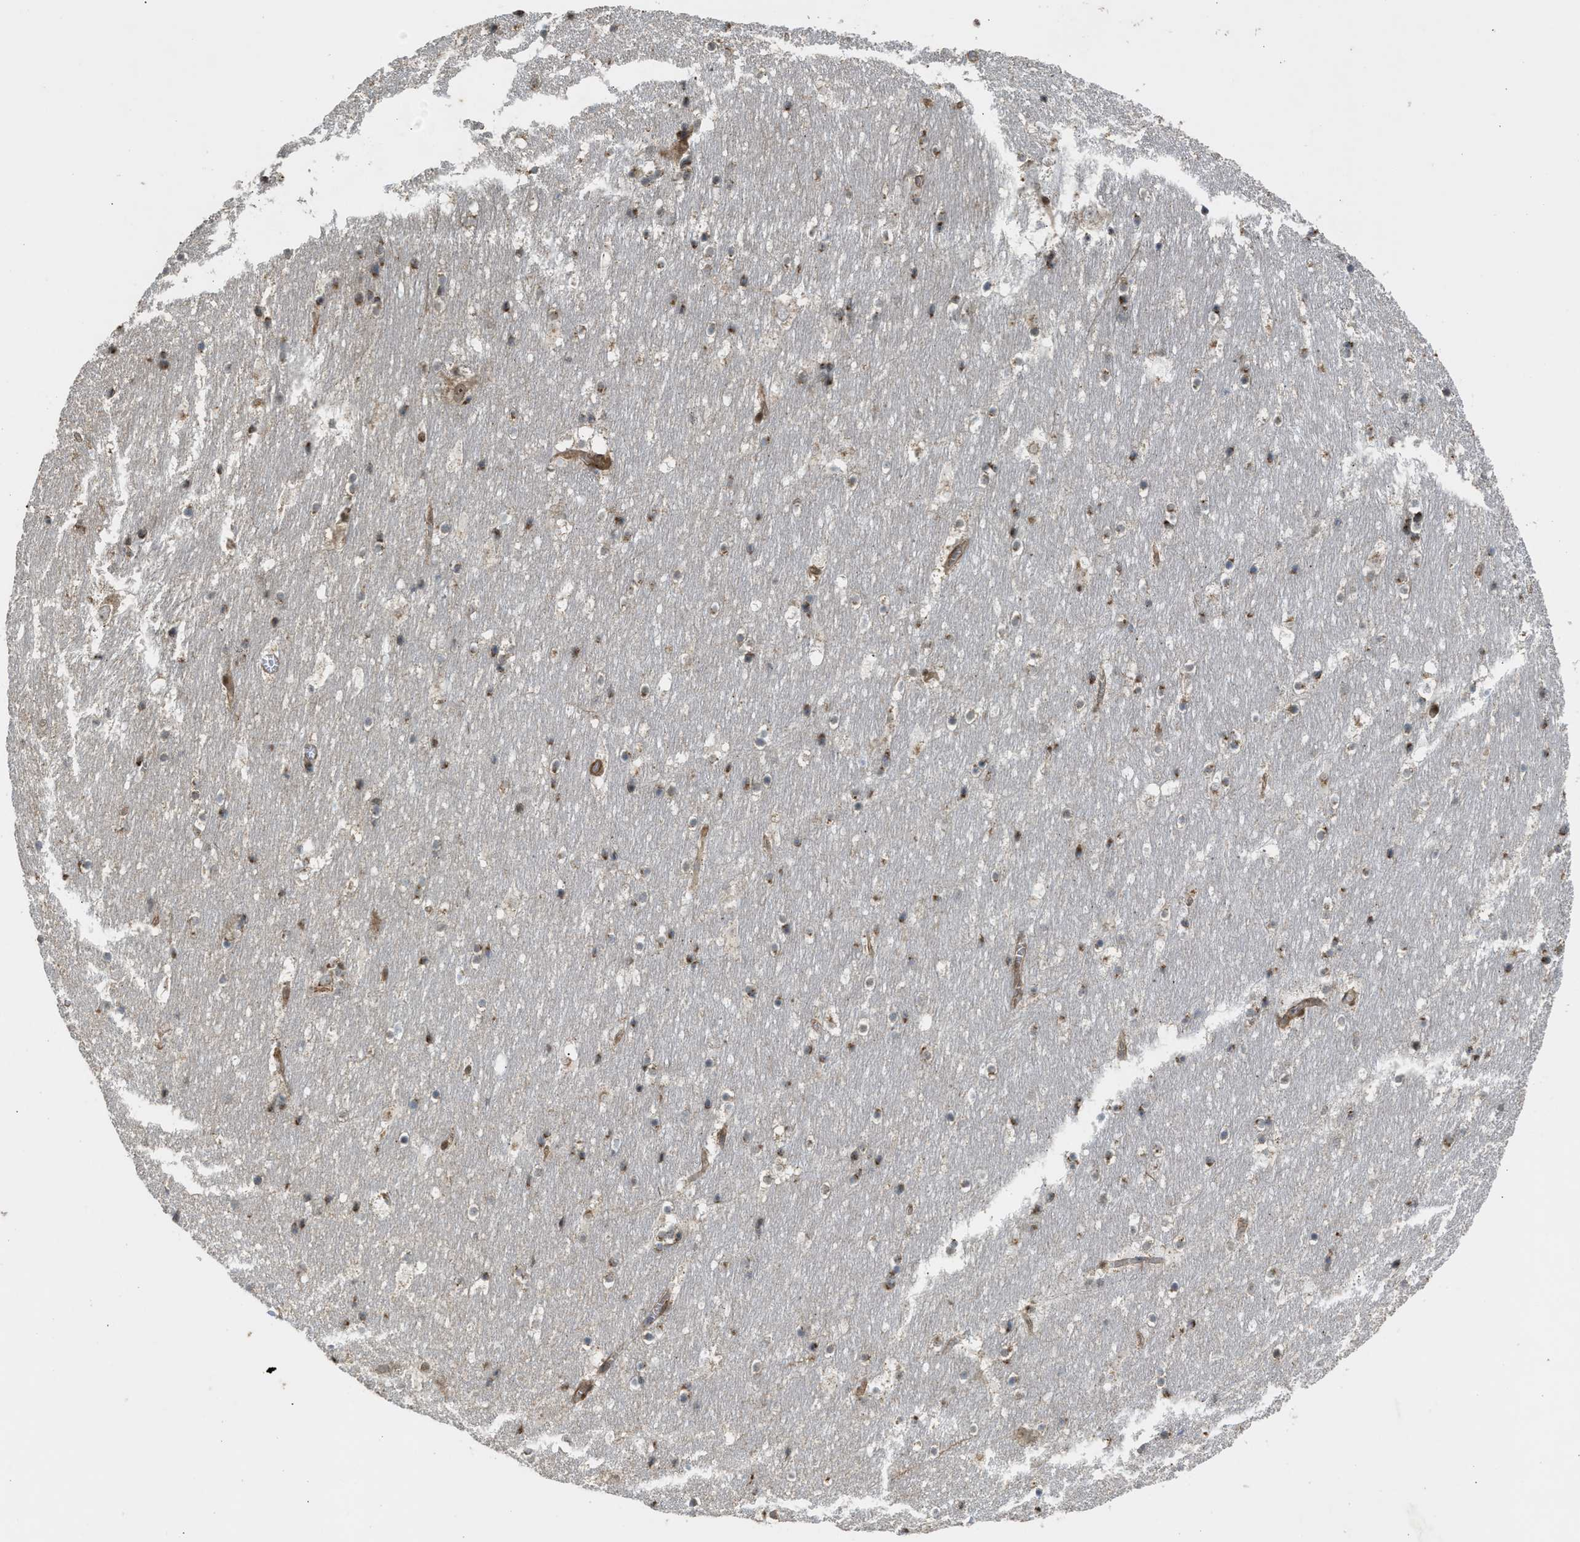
{"staining": {"intensity": "moderate", "quantity": "25%-75%", "location": "cytoplasmic/membranous"}, "tissue": "hippocampus", "cell_type": "Glial cells", "image_type": "normal", "snomed": [{"axis": "morphology", "description": "Normal tissue, NOS"}, {"axis": "topography", "description": "Hippocampus"}], "caption": "An image showing moderate cytoplasmic/membranous positivity in approximately 25%-75% of glial cells in unremarkable hippocampus, as visualized by brown immunohistochemical staining.", "gene": "BAG3", "patient": {"sex": "male", "age": 45}}